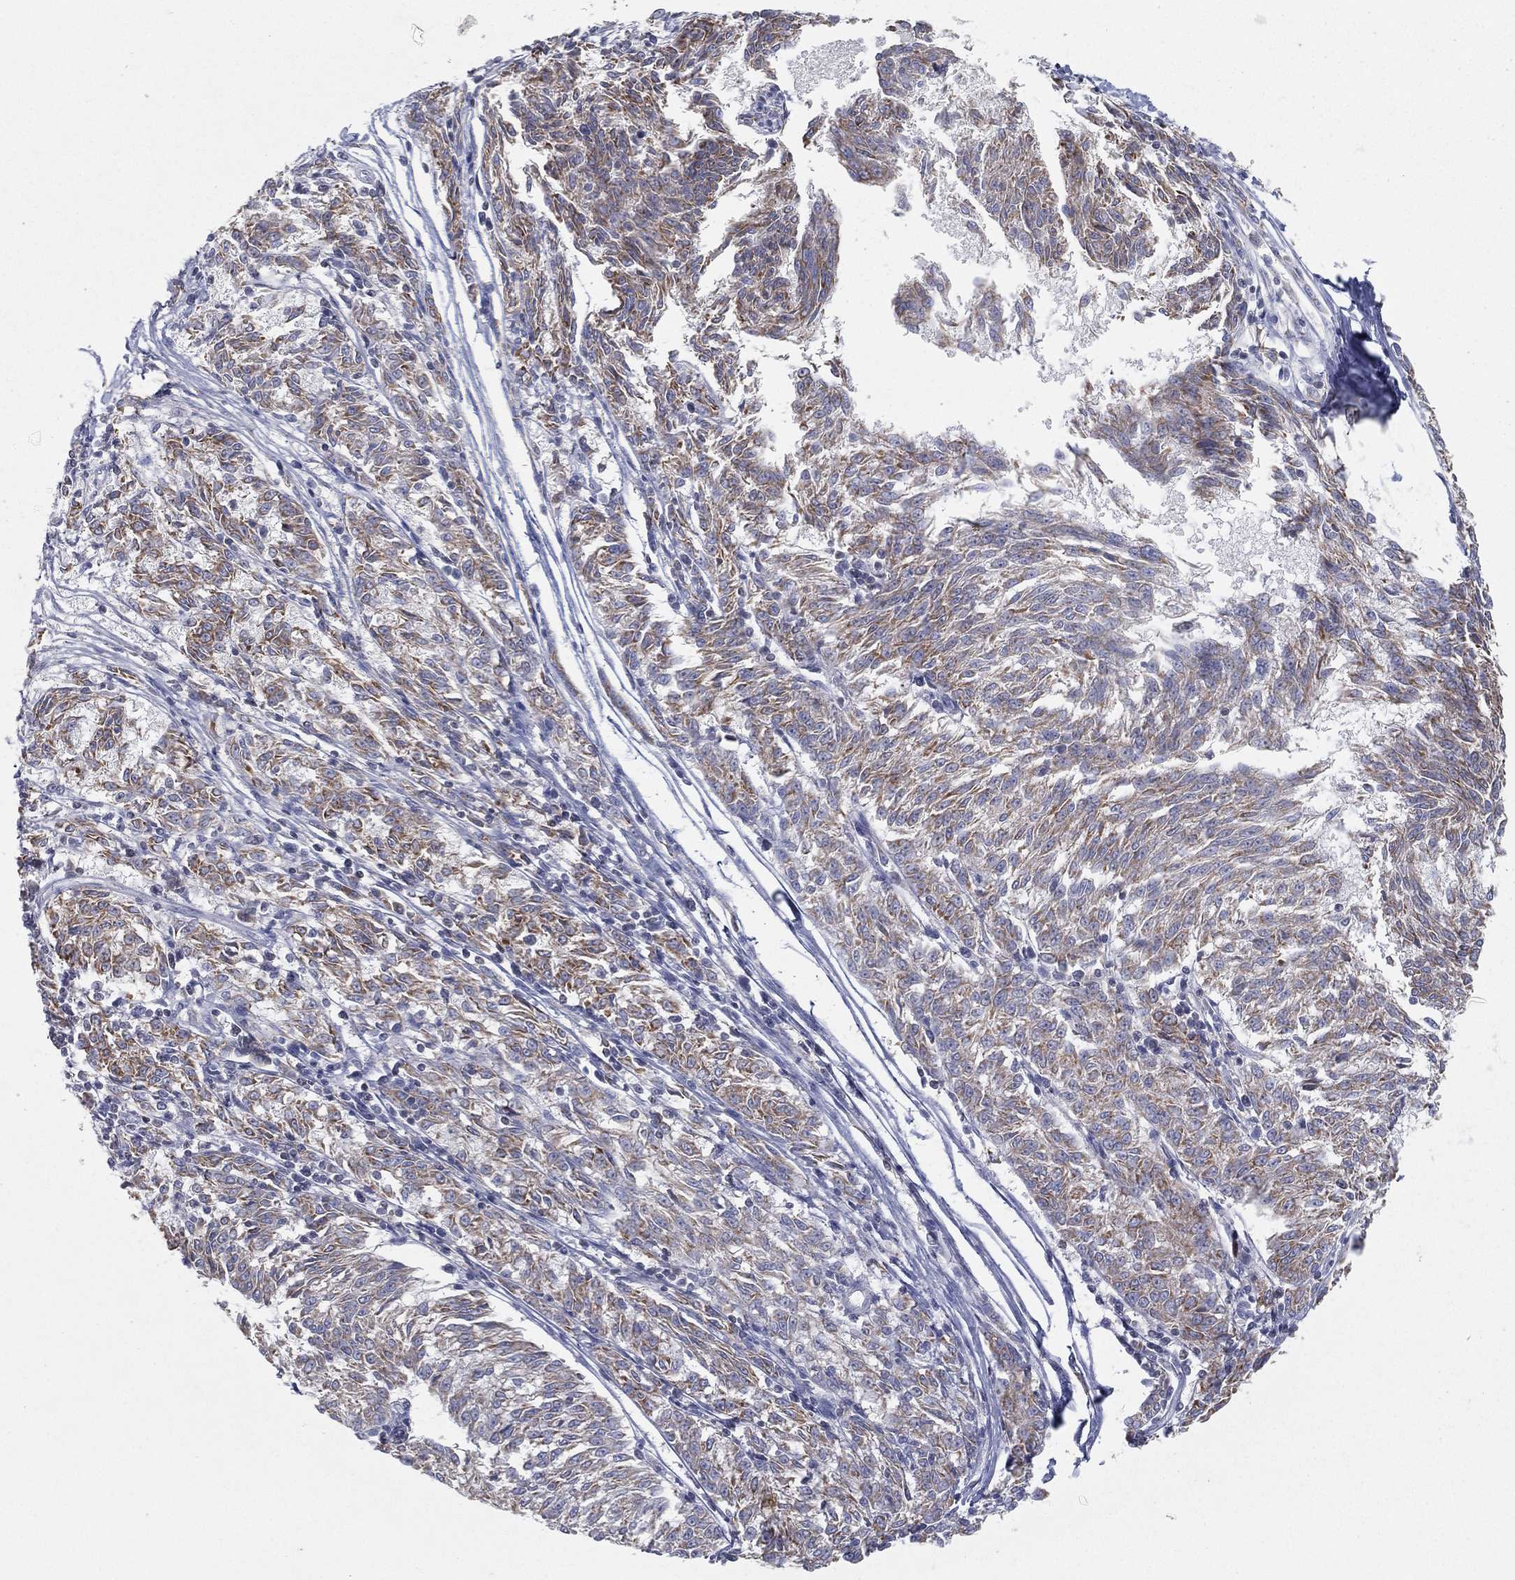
{"staining": {"intensity": "moderate", "quantity": "25%-75%", "location": "cytoplasmic/membranous"}, "tissue": "melanoma", "cell_type": "Tumor cells", "image_type": "cancer", "snomed": [{"axis": "morphology", "description": "Malignant melanoma, NOS"}, {"axis": "topography", "description": "Skin"}], "caption": "Melanoma stained with immunohistochemistry reveals moderate cytoplasmic/membranous expression in about 25%-75% of tumor cells.", "gene": "CPT1B", "patient": {"sex": "female", "age": 72}}